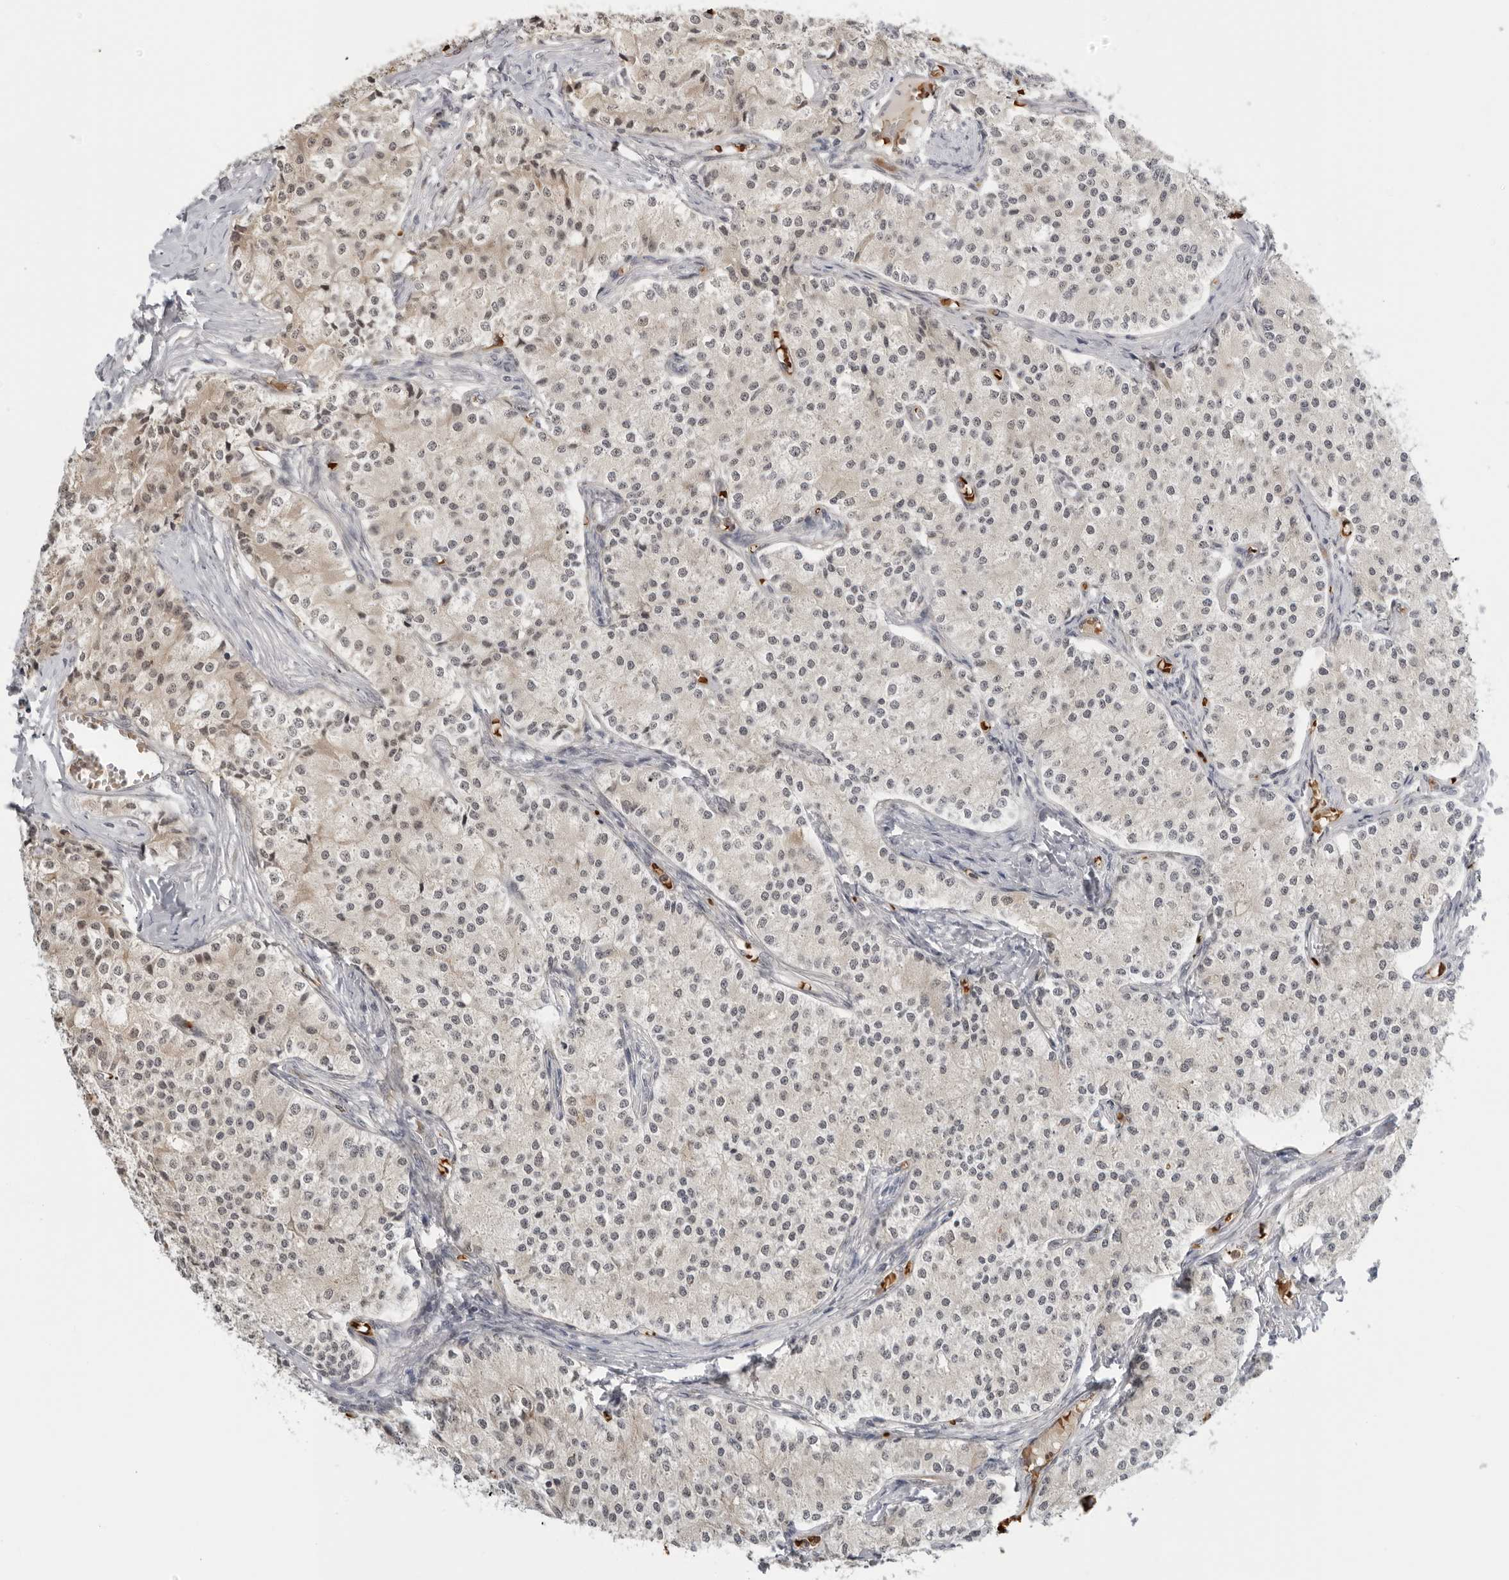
{"staining": {"intensity": "weak", "quantity": "25%-75%", "location": "nuclear"}, "tissue": "carcinoid", "cell_type": "Tumor cells", "image_type": "cancer", "snomed": [{"axis": "morphology", "description": "Carcinoid, malignant, NOS"}, {"axis": "topography", "description": "Colon"}], "caption": "Immunohistochemistry staining of malignant carcinoid, which reveals low levels of weak nuclear staining in approximately 25%-75% of tumor cells indicating weak nuclear protein positivity. The staining was performed using DAB (brown) for protein detection and nuclei were counterstained in hematoxylin (blue).", "gene": "SUGCT", "patient": {"sex": "female", "age": 52}}